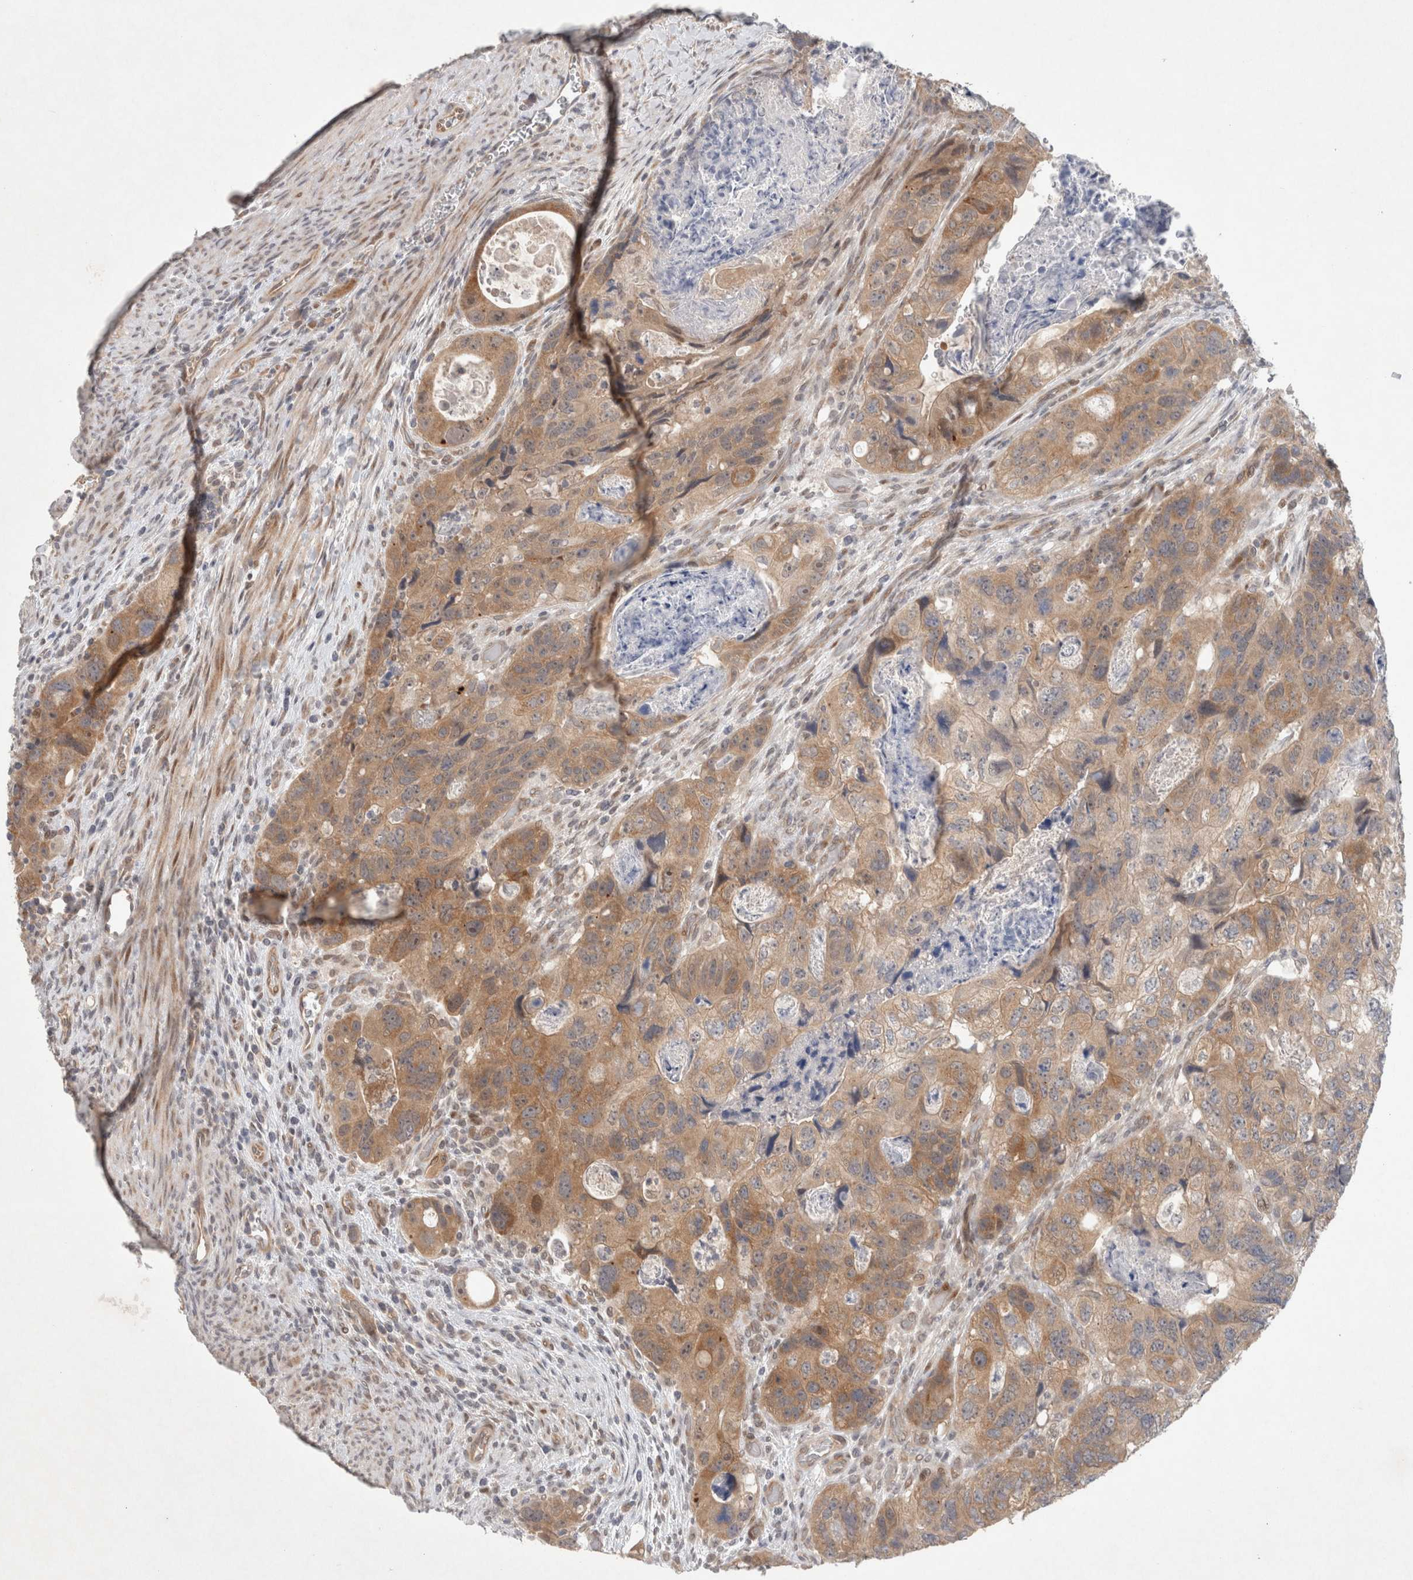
{"staining": {"intensity": "moderate", "quantity": ">75%", "location": "cytoplasmic/membranous"}, "tissue": "colorectal cancer", "cell_type": "Tumor cells", "image_type": "cancer", "snomed": [{"axis": "morphology", "description": "Adenocarcinoma, NOS"}, {"axis": "topography", "description": "Rectum"}], "caption": "Immunohistochemical staining of colorectal cancer shows medium levels of moderate cytoplasmic/membranous protein staining in approximately >75% of tumor cells.", "gene": "RASAL2", "patient": {"sex": "male", "age": 59}}